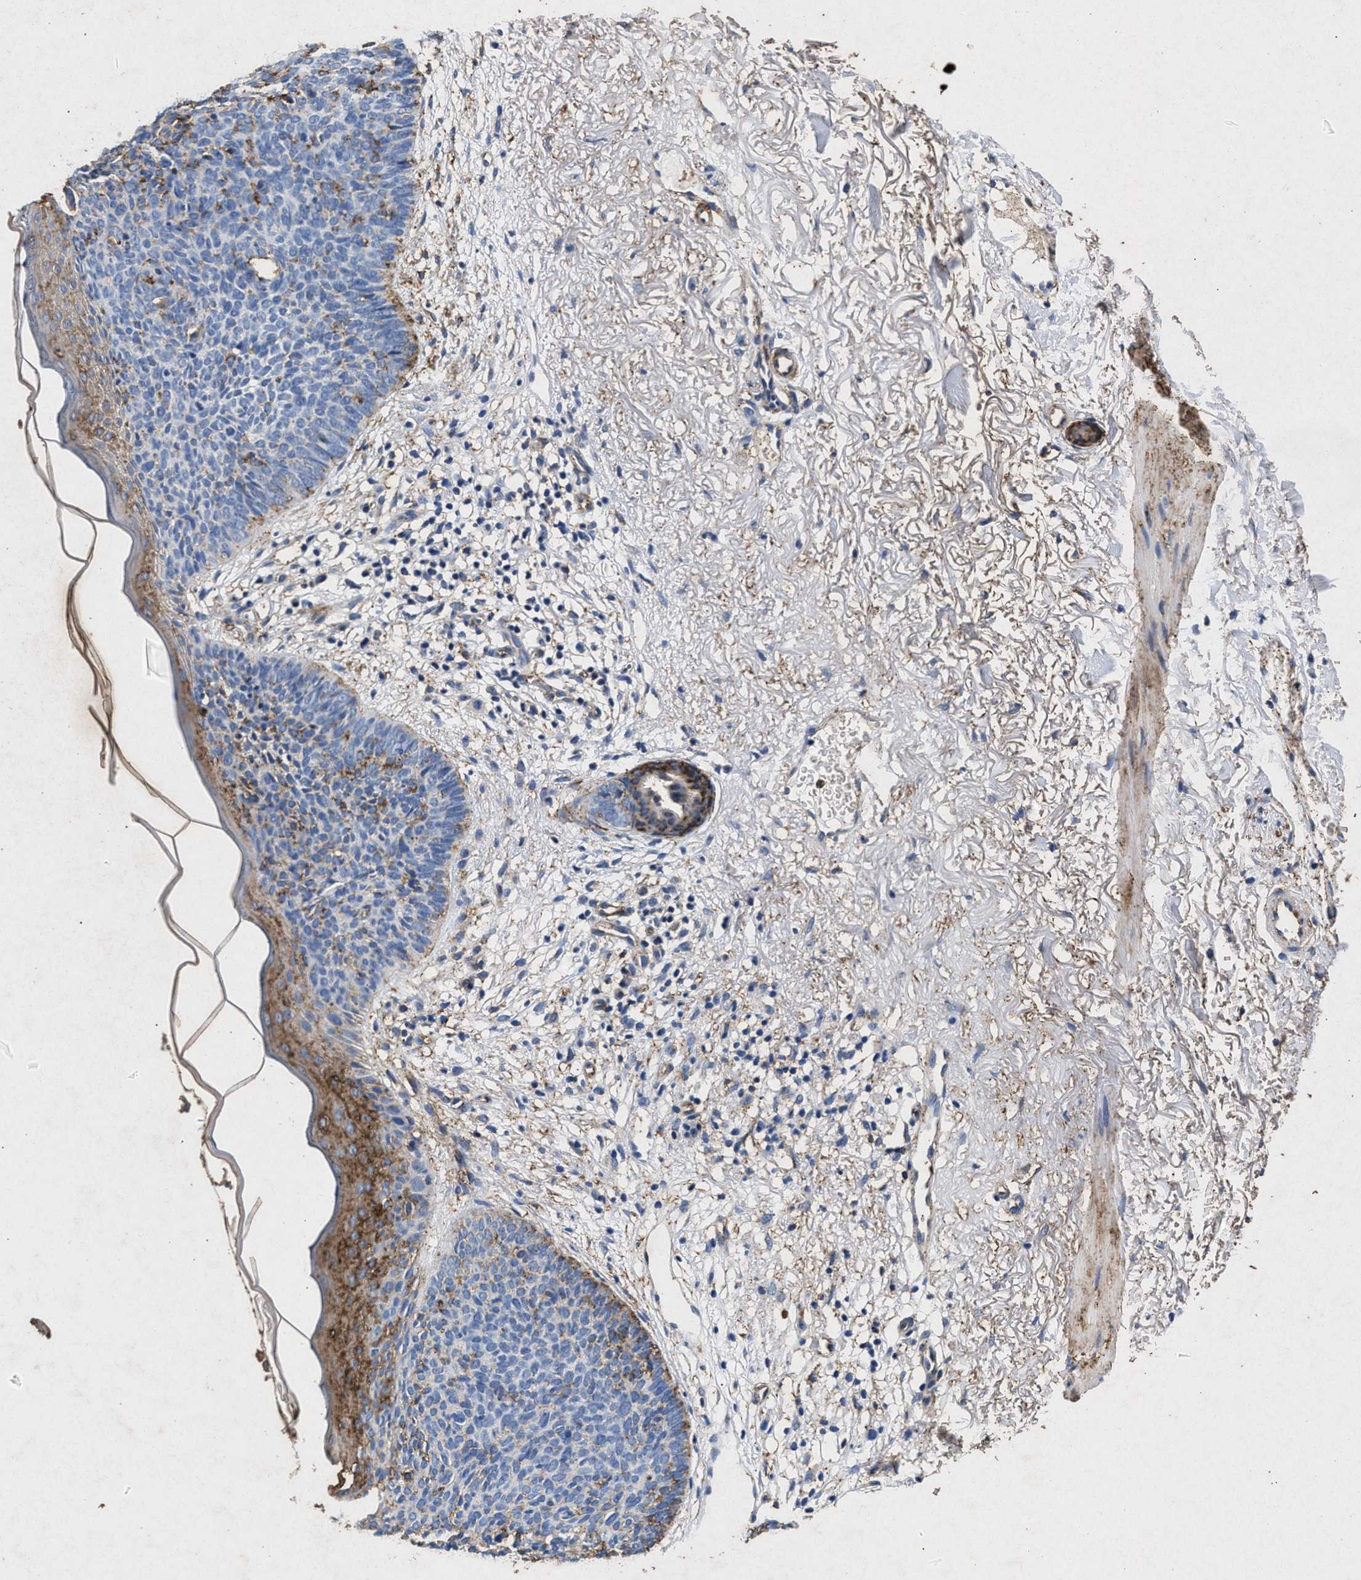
{"staining": {"intensity": "moderate", "quantity": "<25%", "location": "cytoplasmic/membranous"}, "tissue": "skin cancer", "cell_type": "Tumor cells", "image_type": "cancer", "snomed": [{"axis": "morphology", "description": "Basal cell carcinoma"}, {"axis": "topography", "description": "Skin"}], "caption": "Human skin cancer stained for a protein (brown) displays moderate cytoplasmic/membranous positive expression in about <25% of tumor cells.", "gene": "LTB4R2", "patient": {"sex": "female", "age": 70}}